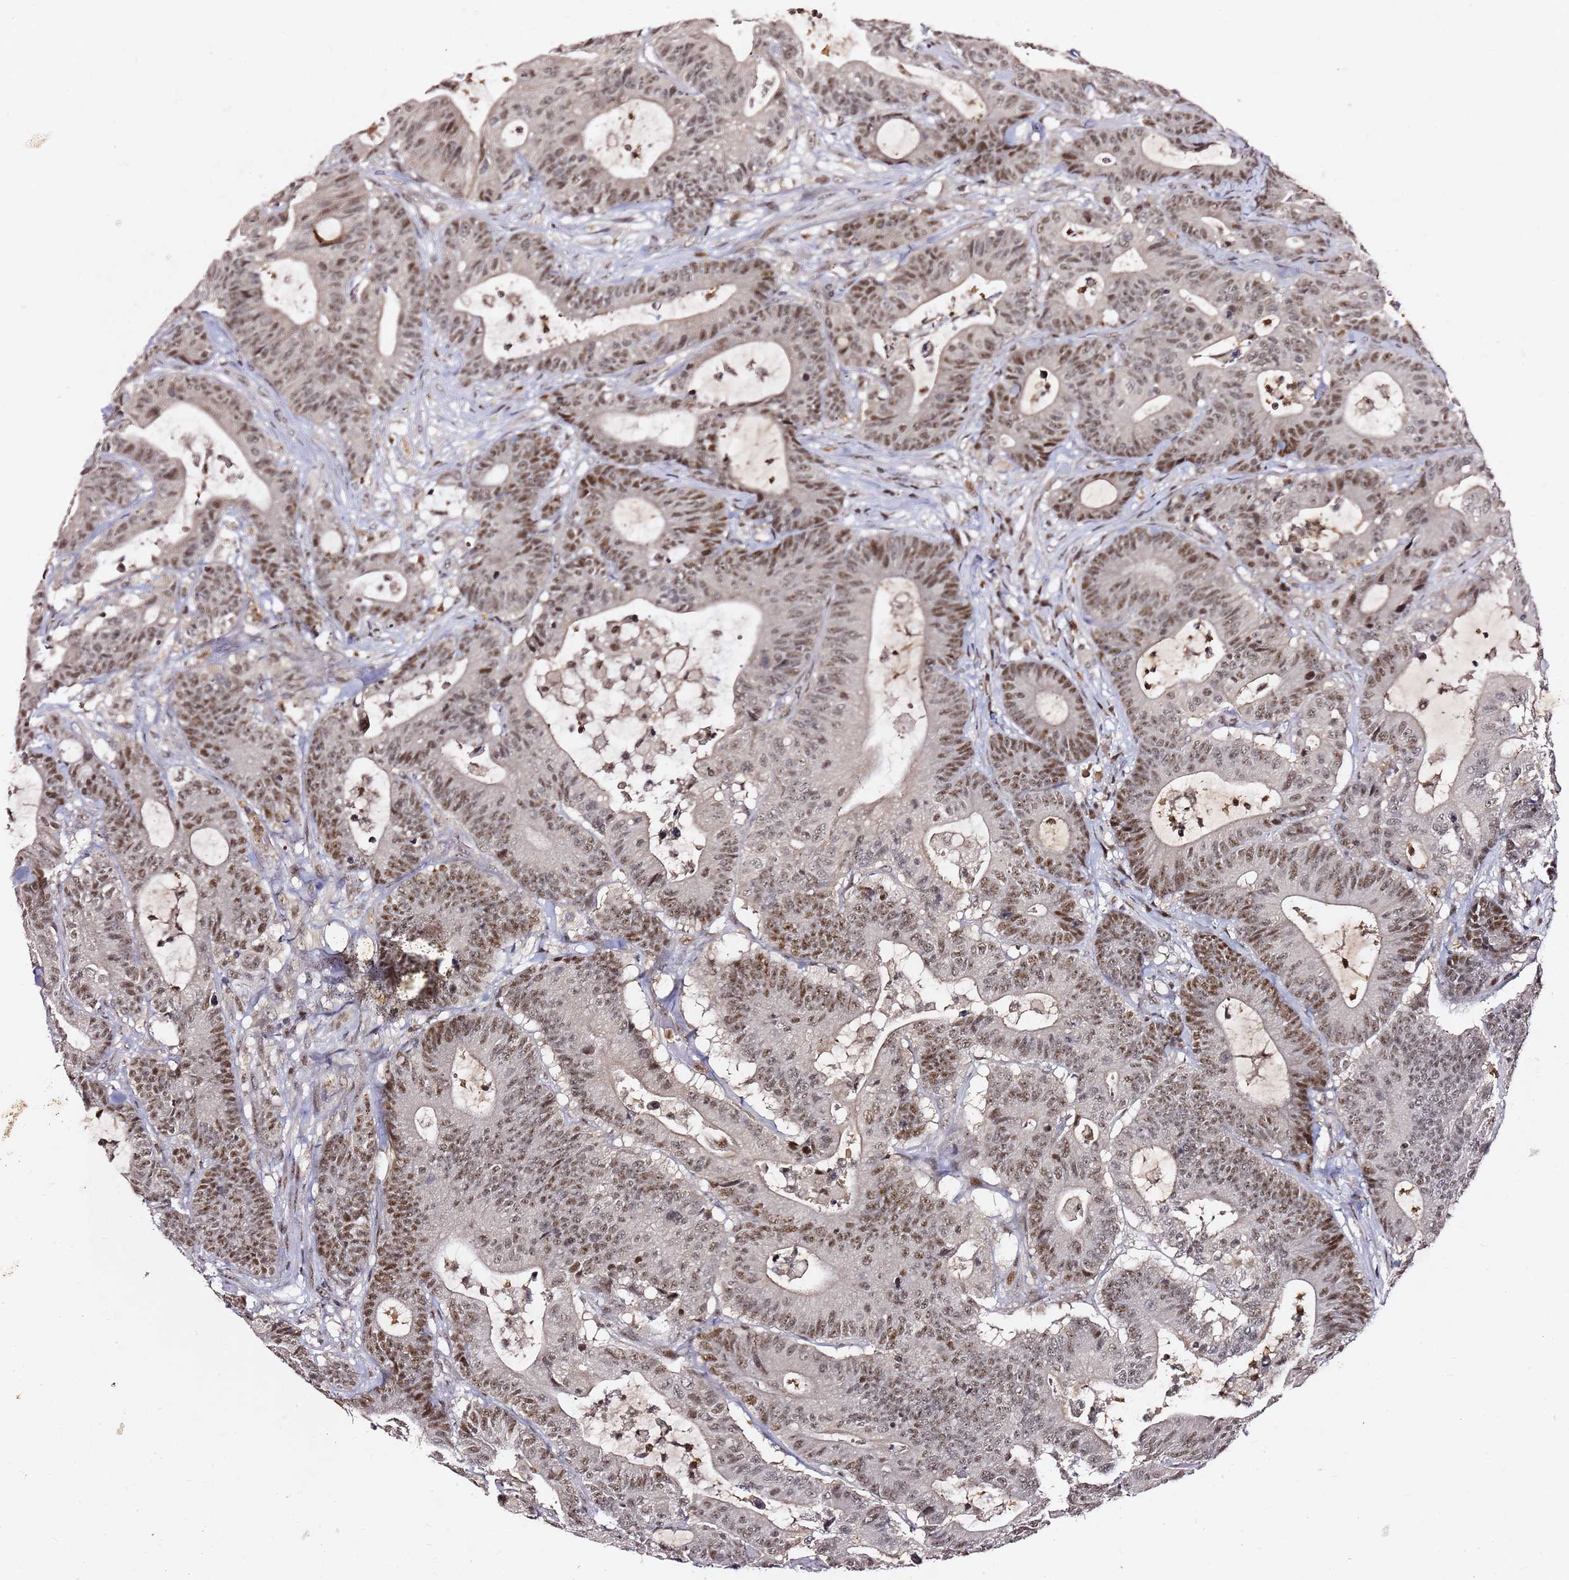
{"staining": {"intensity": "moderate", "quantity": ">75%", "location": "nuclear"}, "tissue": "colorectal cancer", "cell_type": "Tumor cells", "image_type": "cancer", "snomed": [{"axis": "morphology", "description": "Adenocarcinoma, NOS"}, {"axis": "topography", "description": "Colon"}], "caption": "Immunohistochemical staining of colorectal adenocarcinoma shows moderate nuclear protein expression in about >75% of tumor cells. (IHC, brightfield microscopy, high magnification).", "gene": "FCF1", "patient": {"sex": "female", "age": 84}}